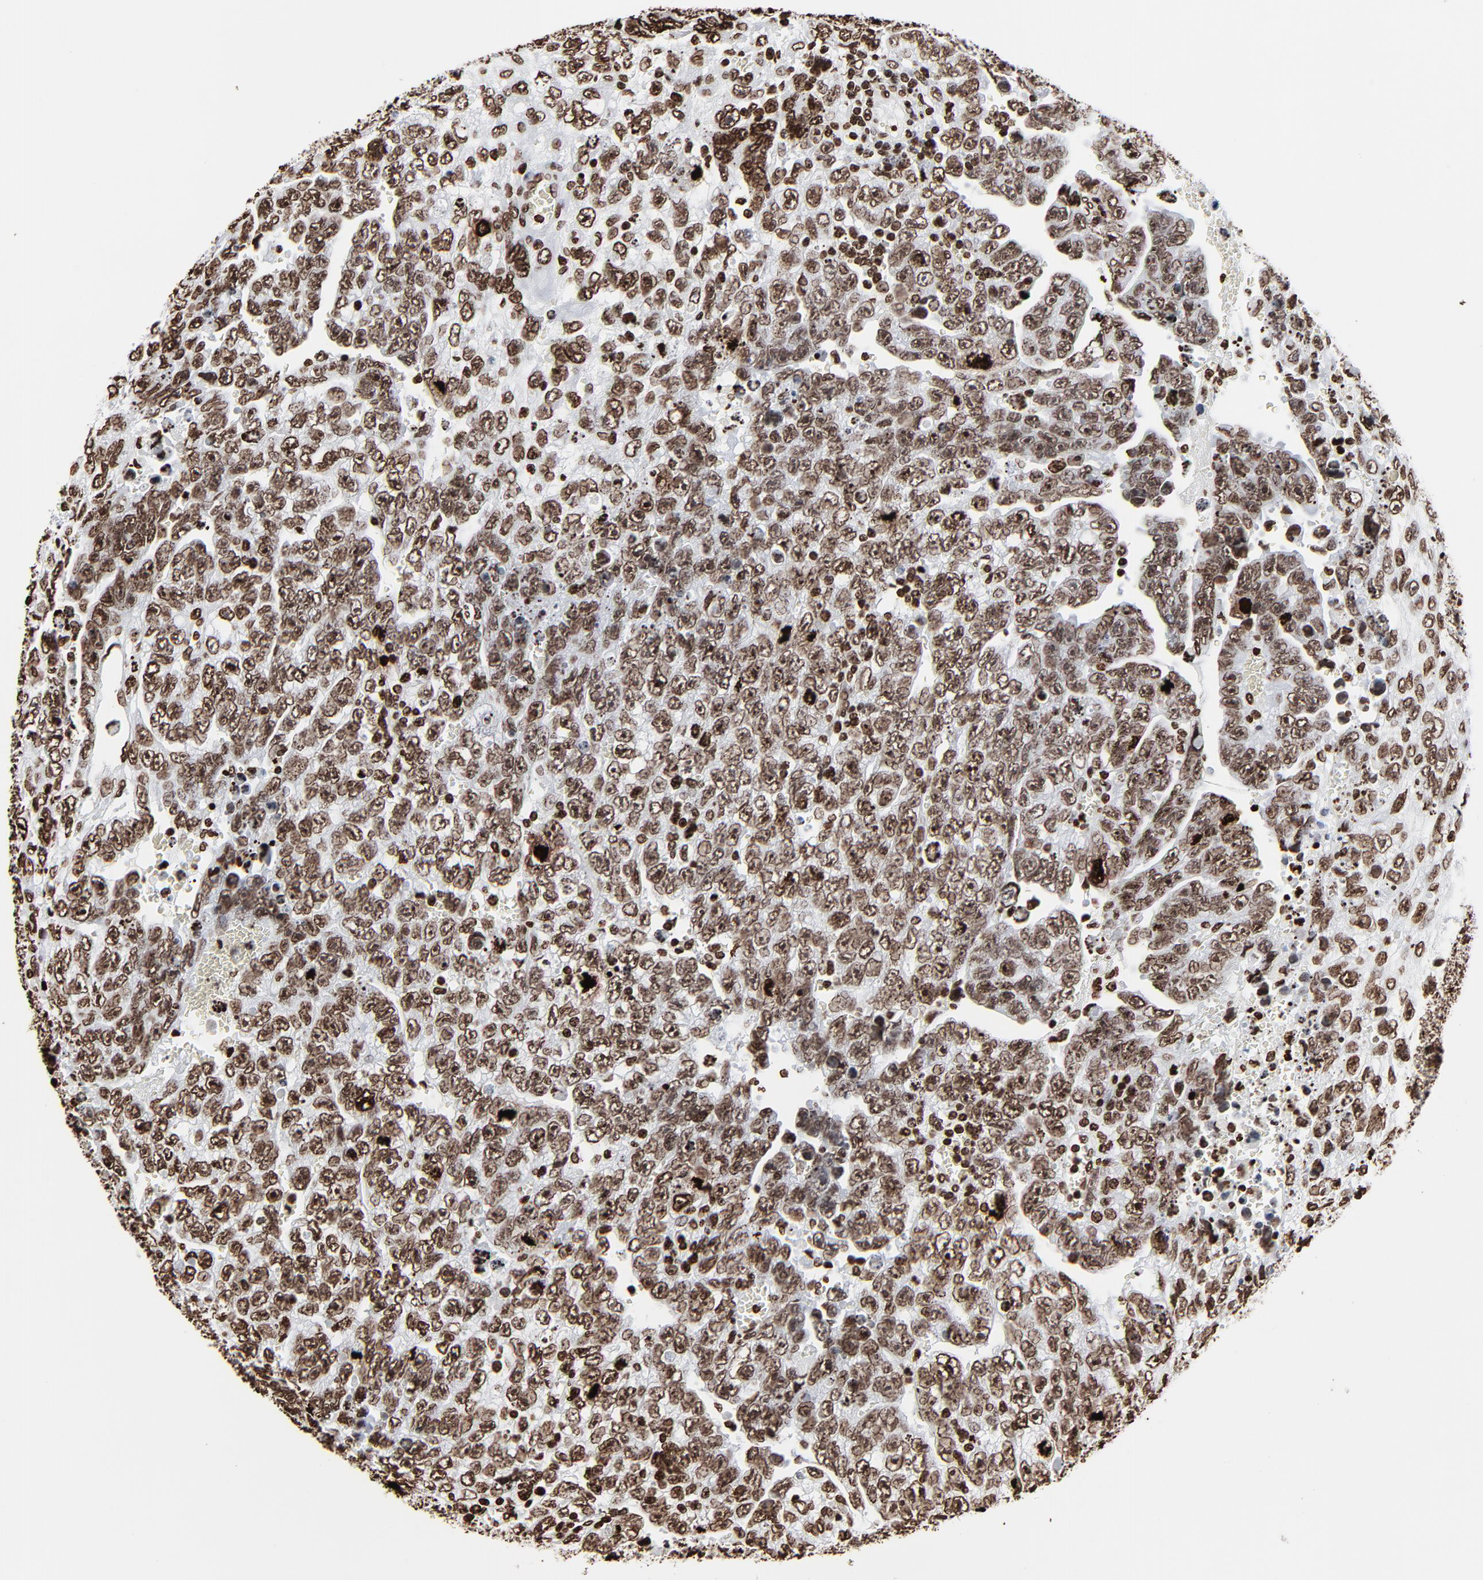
{"staining": {"intensity": "strong", "quantity": ">75%", "location": "nuclear"}, "tissue": "testis cancer", "cell_type": "Tumor cells", "image_type": "cancer", "snomed": [{"axis": "morphology", "description": "Carcinoma, Embryonal, NOS"}, {"axis": "topography", "description": "Testis"}], "caption": "Protein staining of testis embryonal carcinoma tissue displays strong nuclear positivity in approximately >75% of tumor cells.", "gene": "H3-4", "patient": {"sex": "male", "age": 28}}